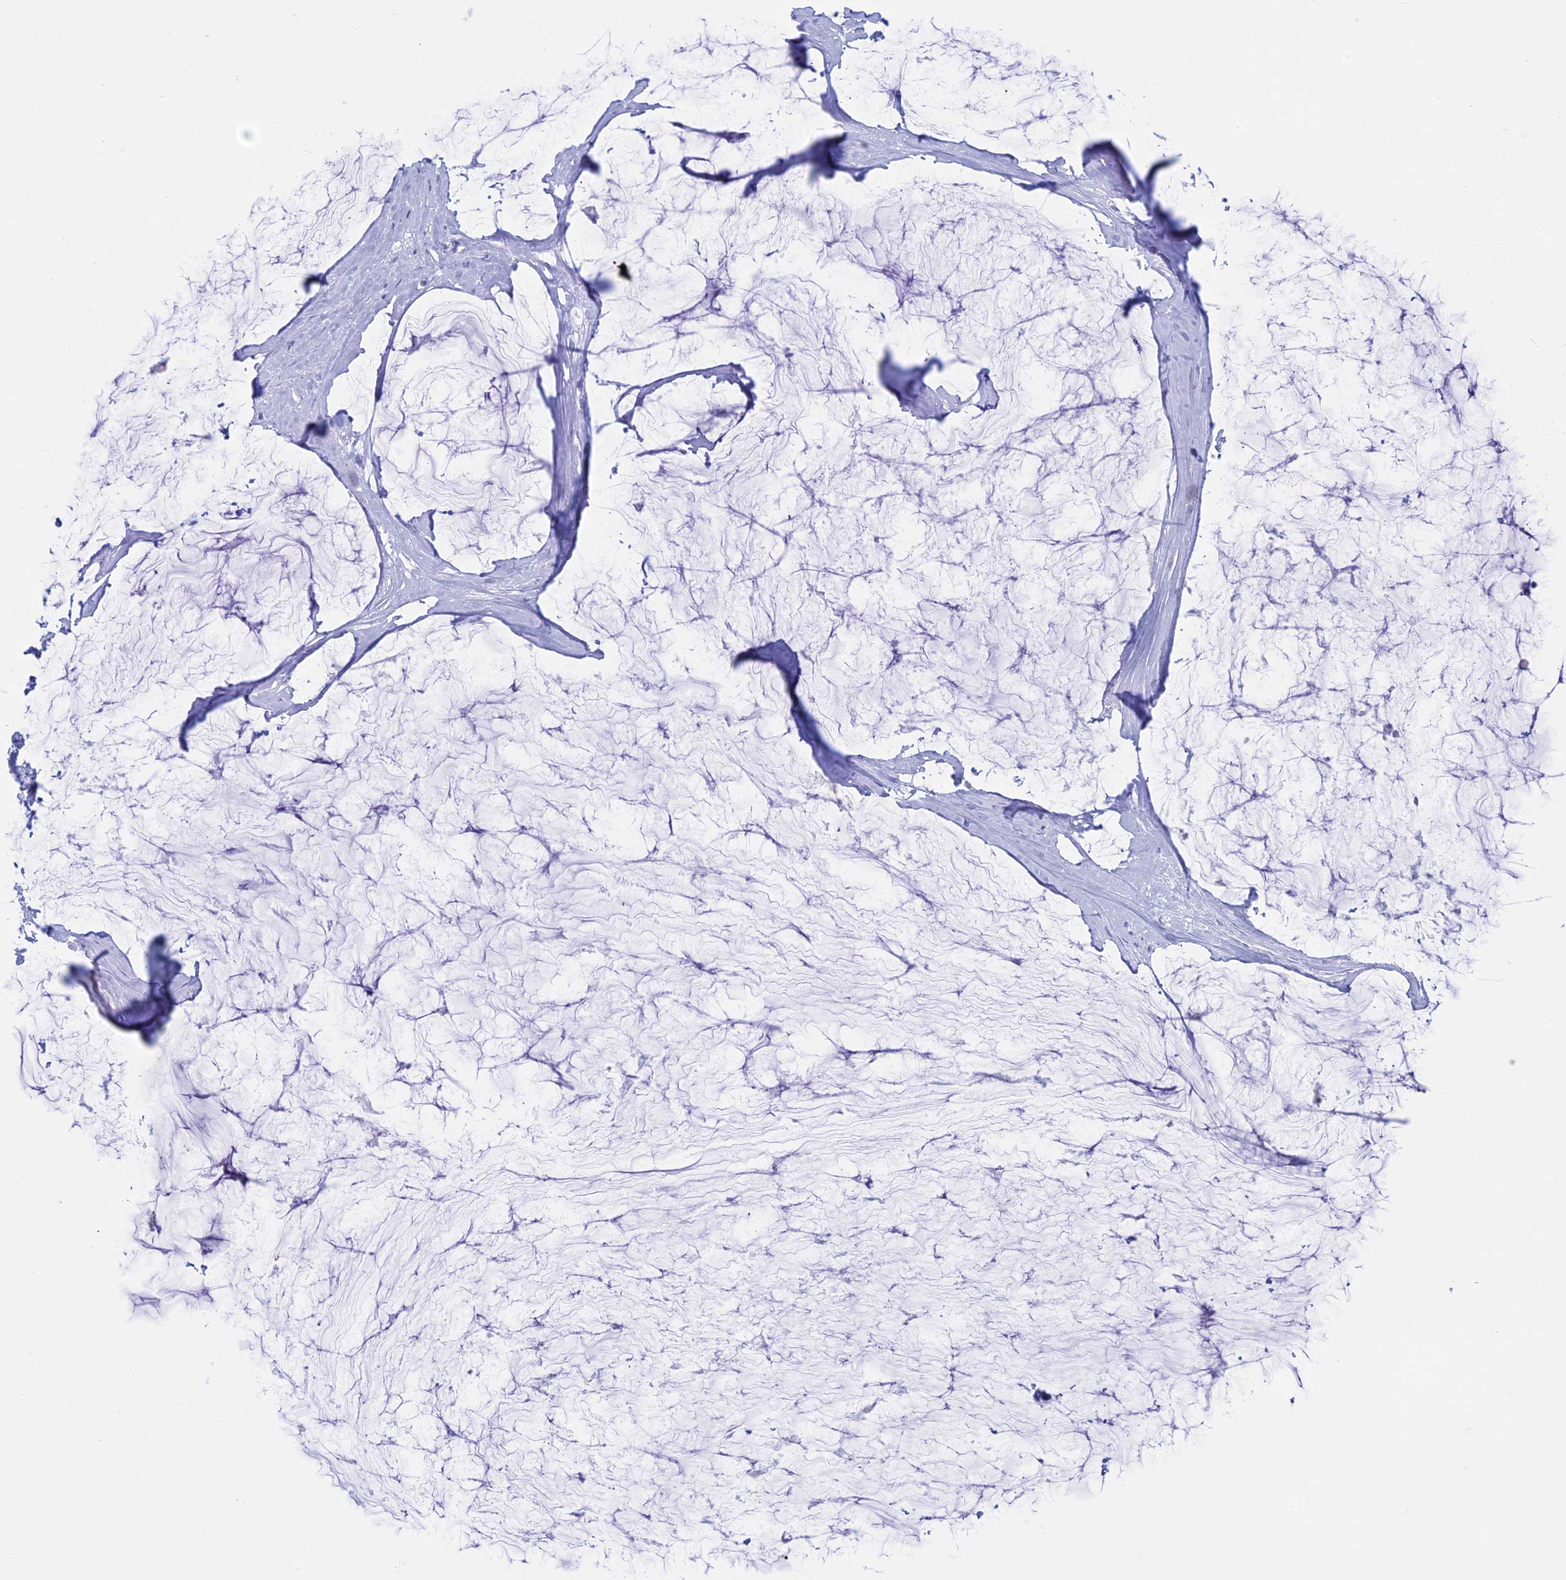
{"staining": {"intensity": "negative", "quantity": "none", "location": "none"}, "tissue": "ovarian cancer", "cell_type": "Tumor cells", "image_type": "cancer", "snomed": [{"axis": "morphology", "description": "Cystadenocarcinoma, mucinous, NOS"}, {"axis": "topography", "description": "Ovary"}], "caption": "The micrograph displays no staining of tumor cells in ovarian mucinous cystadenocarcinoma.", "gene": "RP1", "patient": {"sex": "female", "age": 39}}